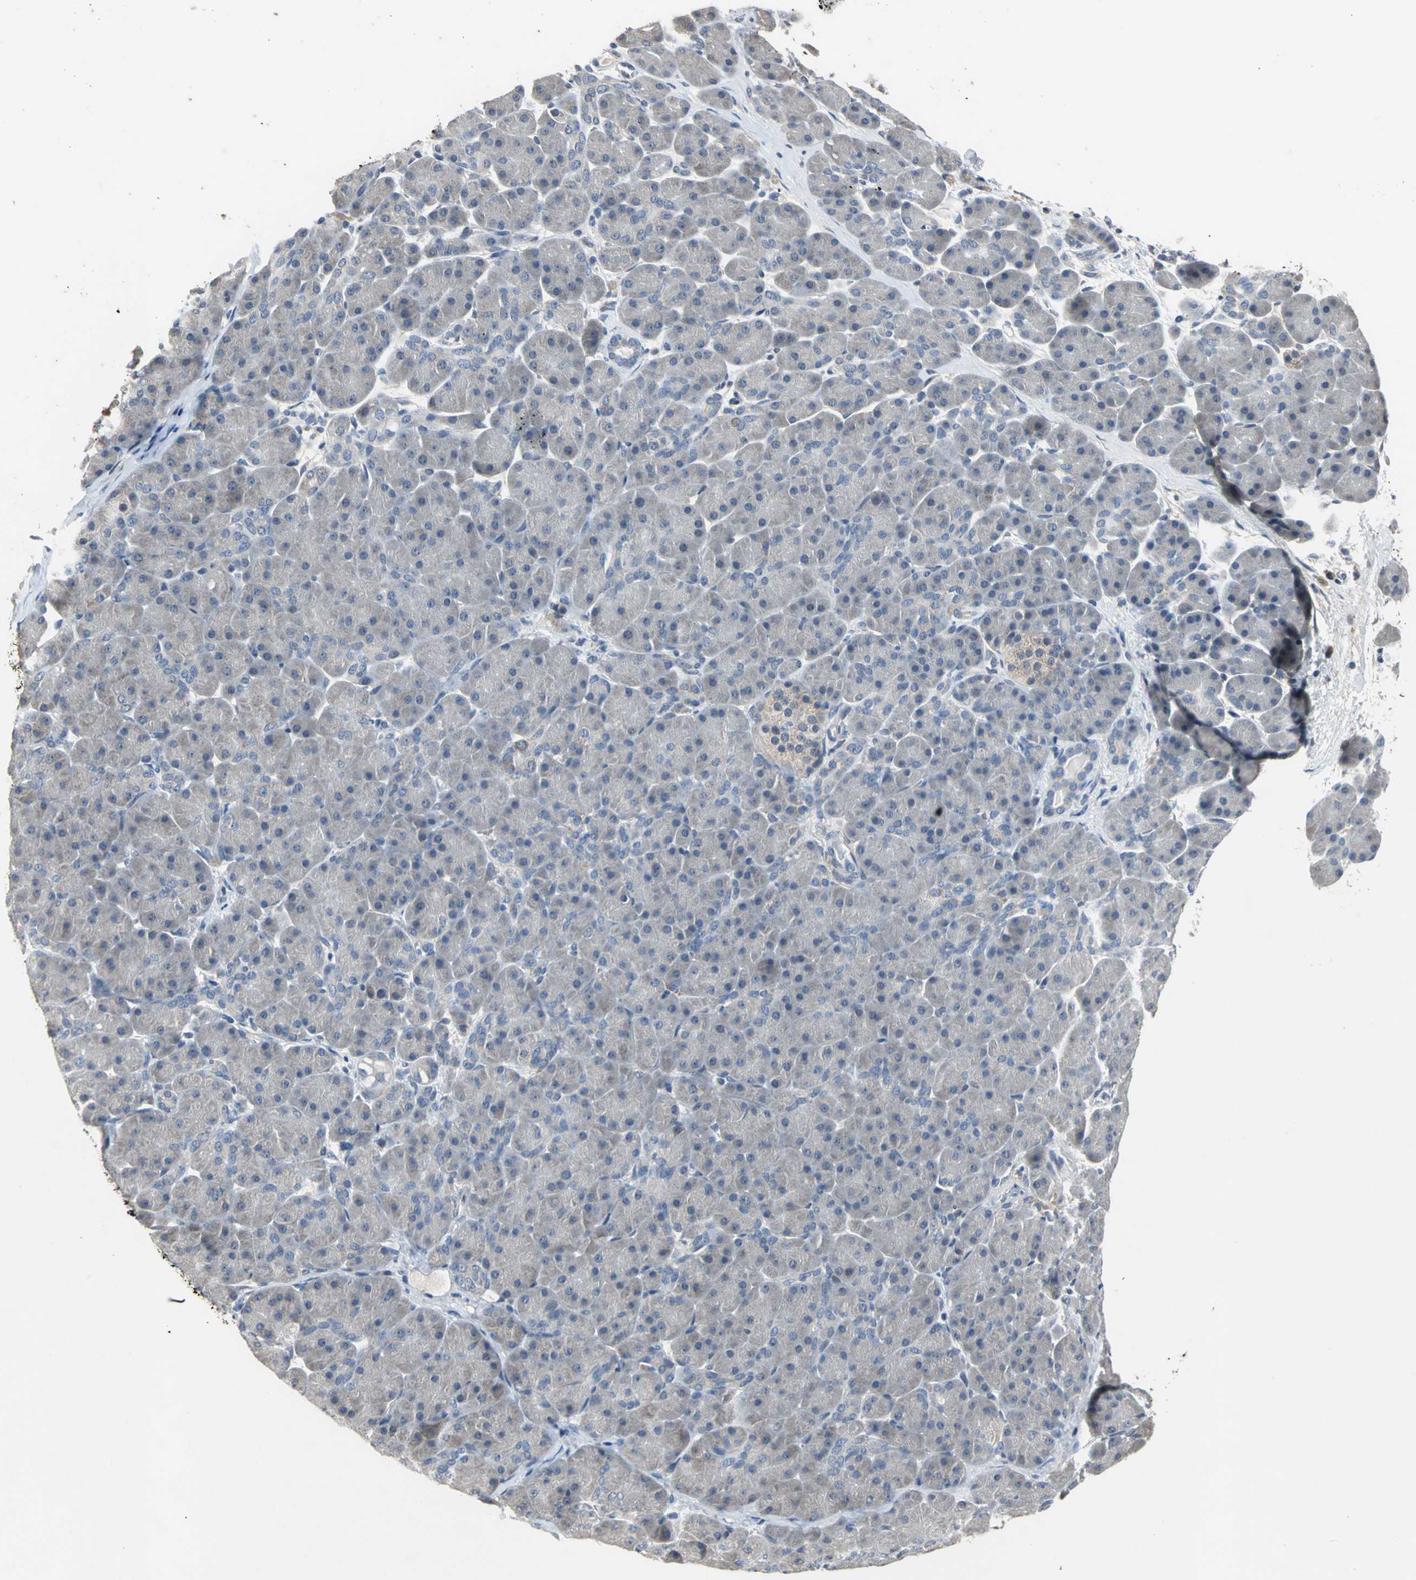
{"staining": {"intensity": "negative", "quantity": "none", "location": "none"}, "tissue": "pancreas", "cell_type": "Exocrine glandular cells", "image_type": "normal", "snomed": [{"axis": "morphology", "description": "Normal tissue, NOS"}, {"axis": "topography", "description": "Pancreas"}], "caption": "Immunohistochemistry image of benign human pancreas stained for a protein (brown), which reveals no staining in exocrine glandular cells.", "gene": "JADE3", "patient": {"sex": "male", "age": 66}}